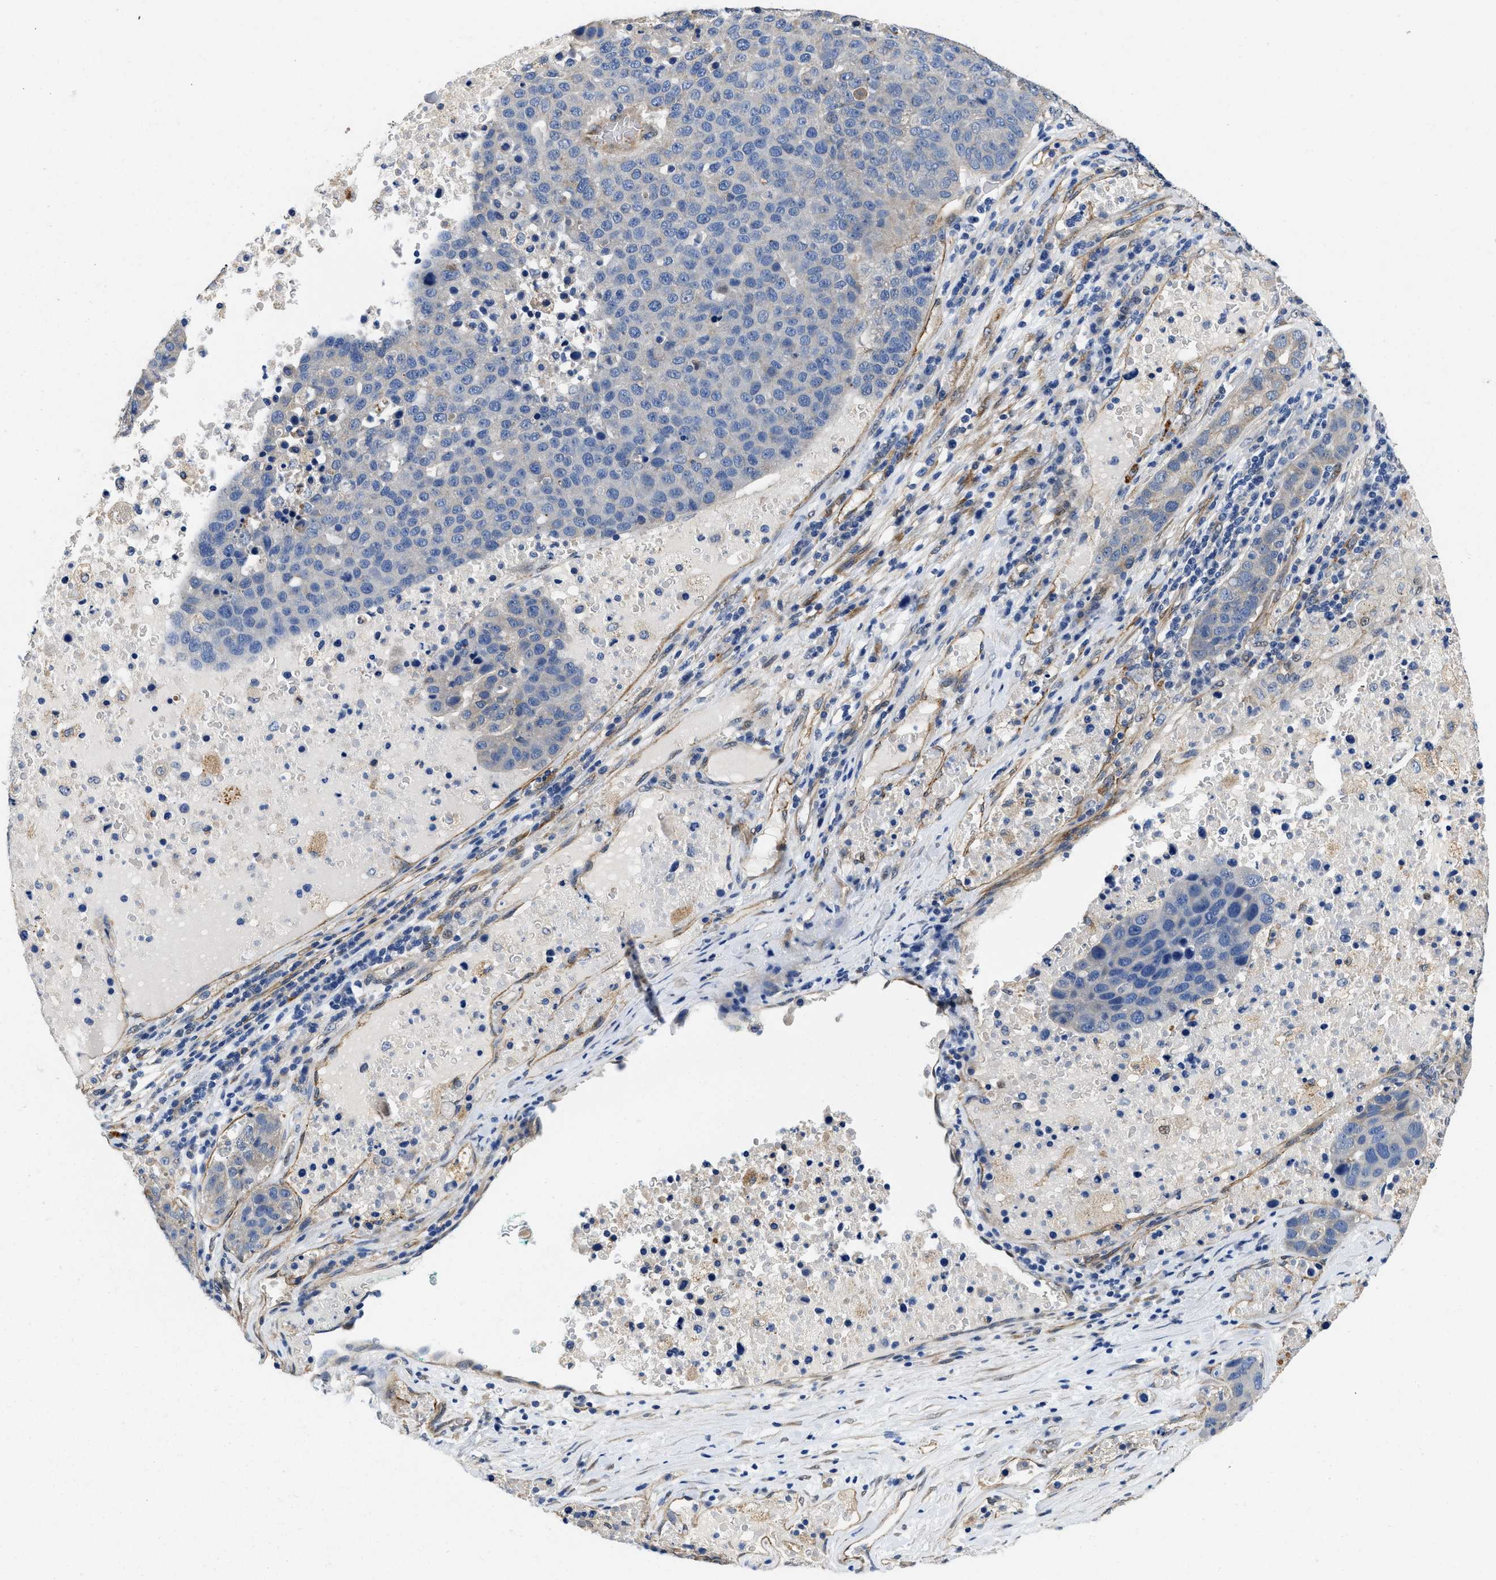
{"staining": {"intensity": "negative", "quantity": "none", "location": "none"}, "tissue": "pancreatic cancer", "cell_type": "Tumor cells", "image_type": "cancer", "snomed": [{"axis": "morphology", "description": "Adenocarcinoma, NOS"}, {"axis": "topography", "description": "Pancreas"}], "caption": "Immunohistochemistry (IHC) image of neoplastic tissue: pancreatic cancer stained with DAB (3,3'-diaminobenzidine) shows no significant protein positivity in tumor cells.", "gene": "RAPH1", "patient": {"sex": "female", "age": 61}}